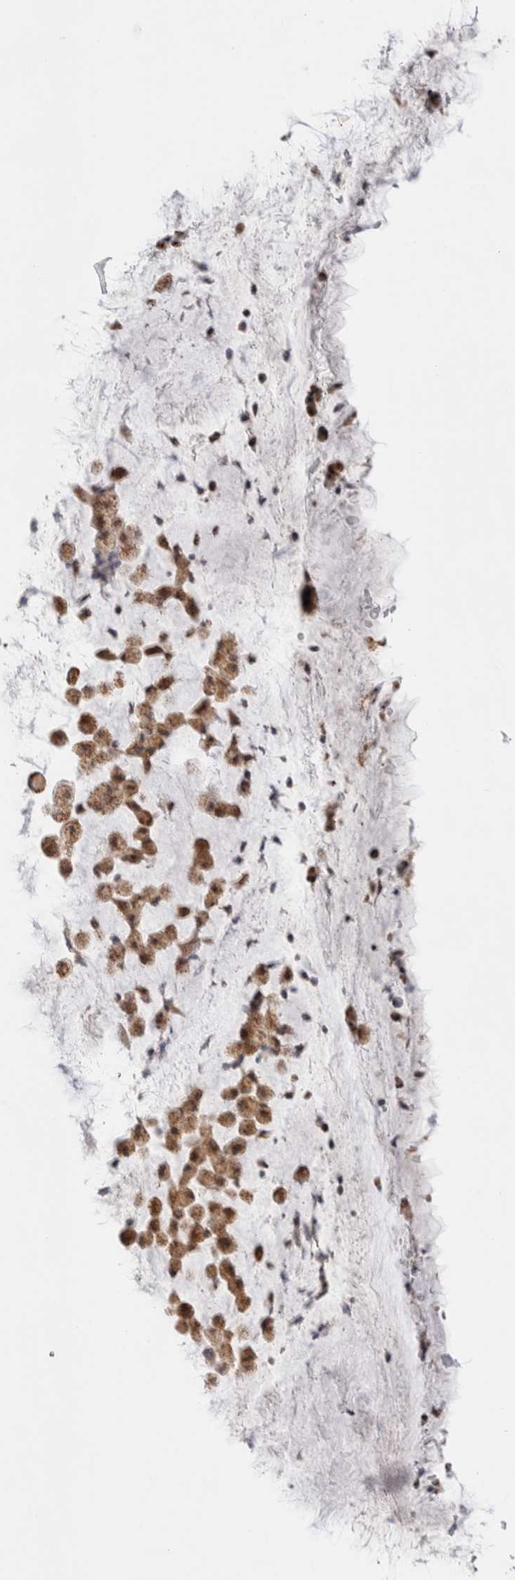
{"staining": {"intensity": "strong", "quantity": ">75%", "location": "nuclear"}, "tissue": "bronchus", "cell_type": "Respiratory epithelial cells", "image_type": "normal", "snomed": [{"axis": "morphology", "description": "Normal tissue, NOS"}, {"axis": "topography", "description": "Cartilage tissue"}], "caption": "A high-resolution photomicrograph shows immunohistochemistry staining of unremarkable bronchus, which demonstrates strong nuclear staining in approximately >75% of respiratory epithelial cells. (brown staining indicates protein expression, while blue staining denotes nuclei).", "gene": "ZNF695", "patient": {"sex": "female", "age": 63}}